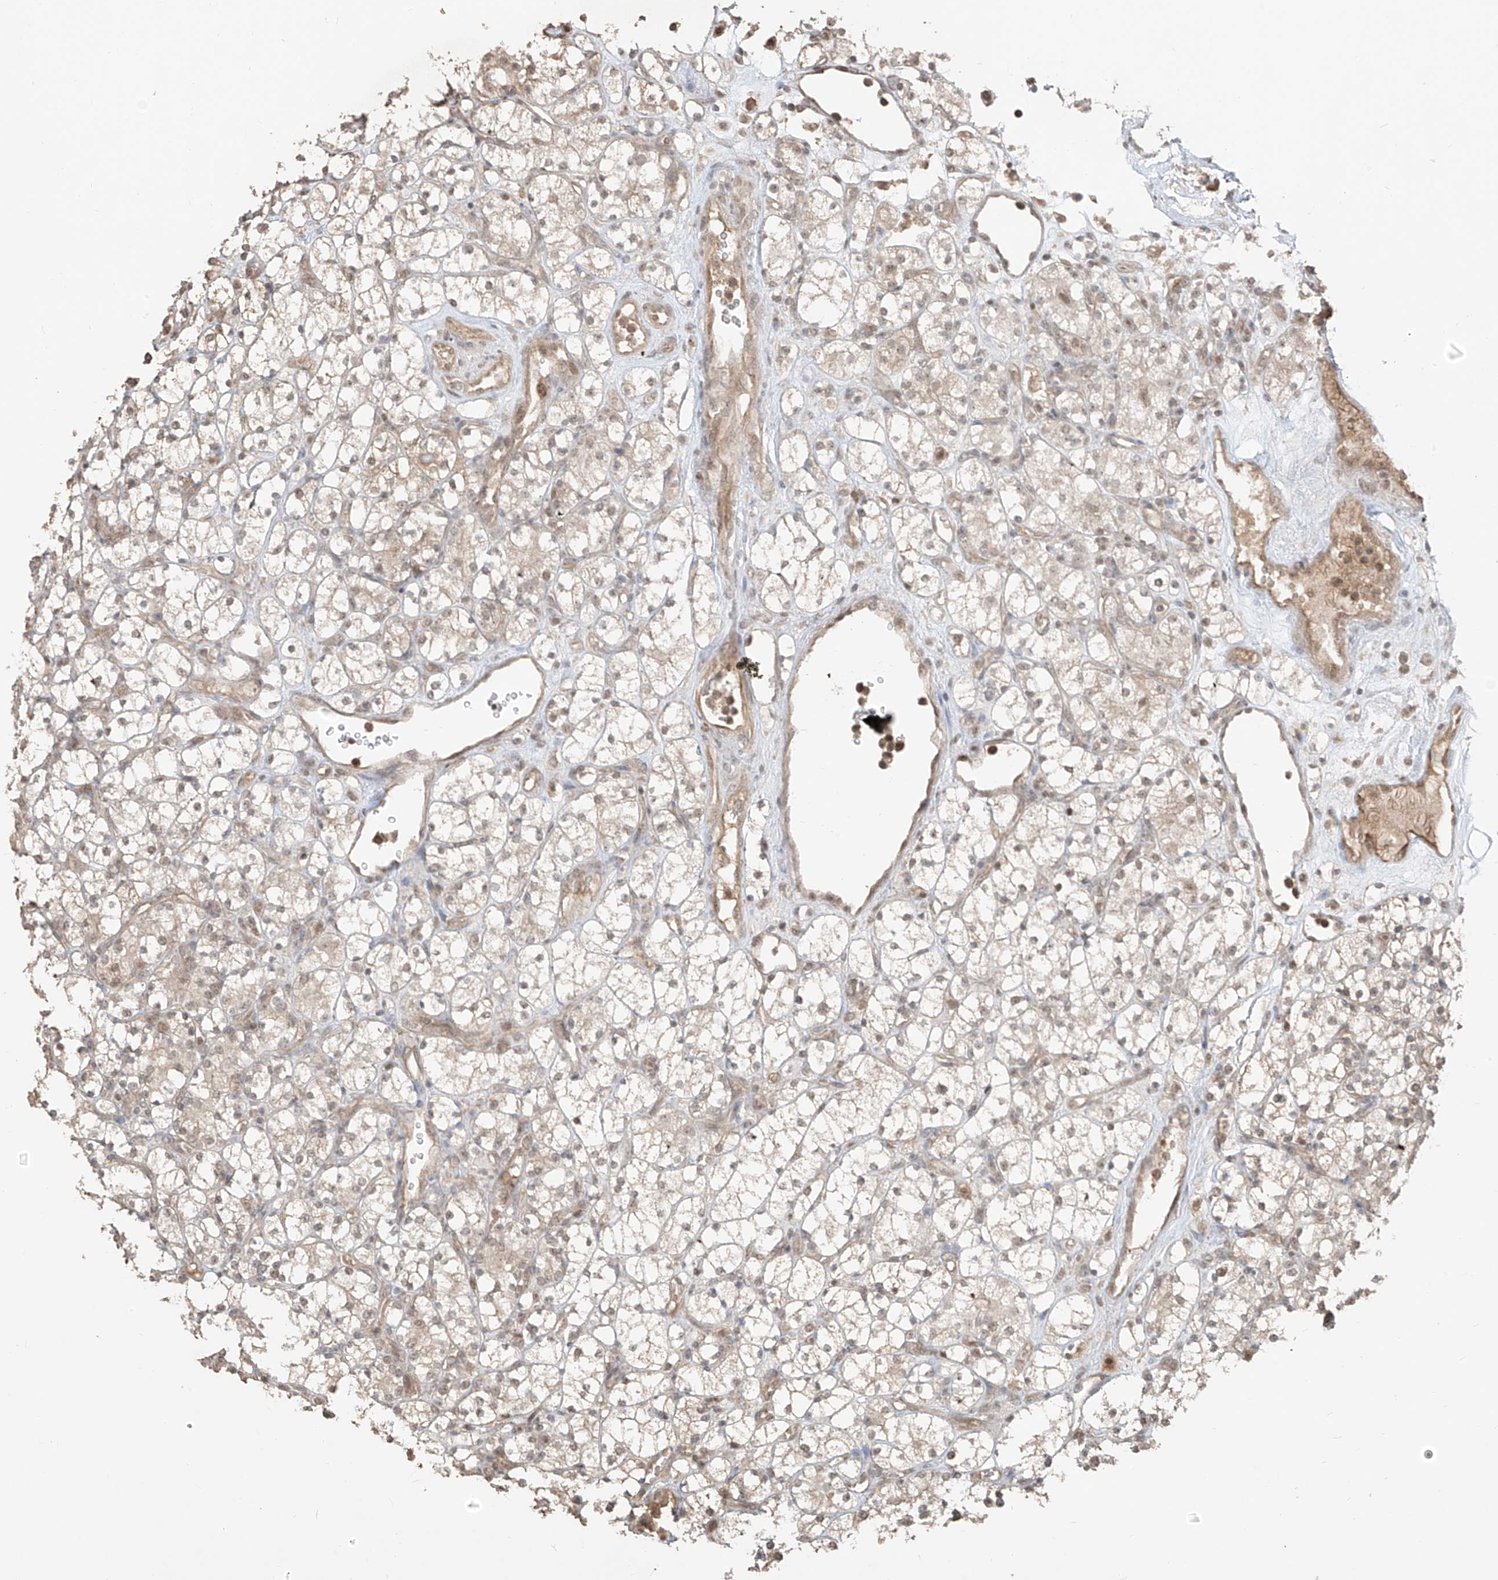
{"staining": {"intensity": "weak", "quantity": "<25%", "location": "cytoplasmic/membranous"}, "tissue": "renal cancer", "cell_type": "Tumor cells", "image_type": "cancer", "snomed": [{"axis": "morphology", "description": "Adenocarcinoma, NOS"}, {"axis": "topography", "description": "Kidney"}], "caption": "Tumor cells are negative for brown protein staining in renal cancer.", "gene": "COLGALT2", "patient": {"sex": "male", "age": 77}}